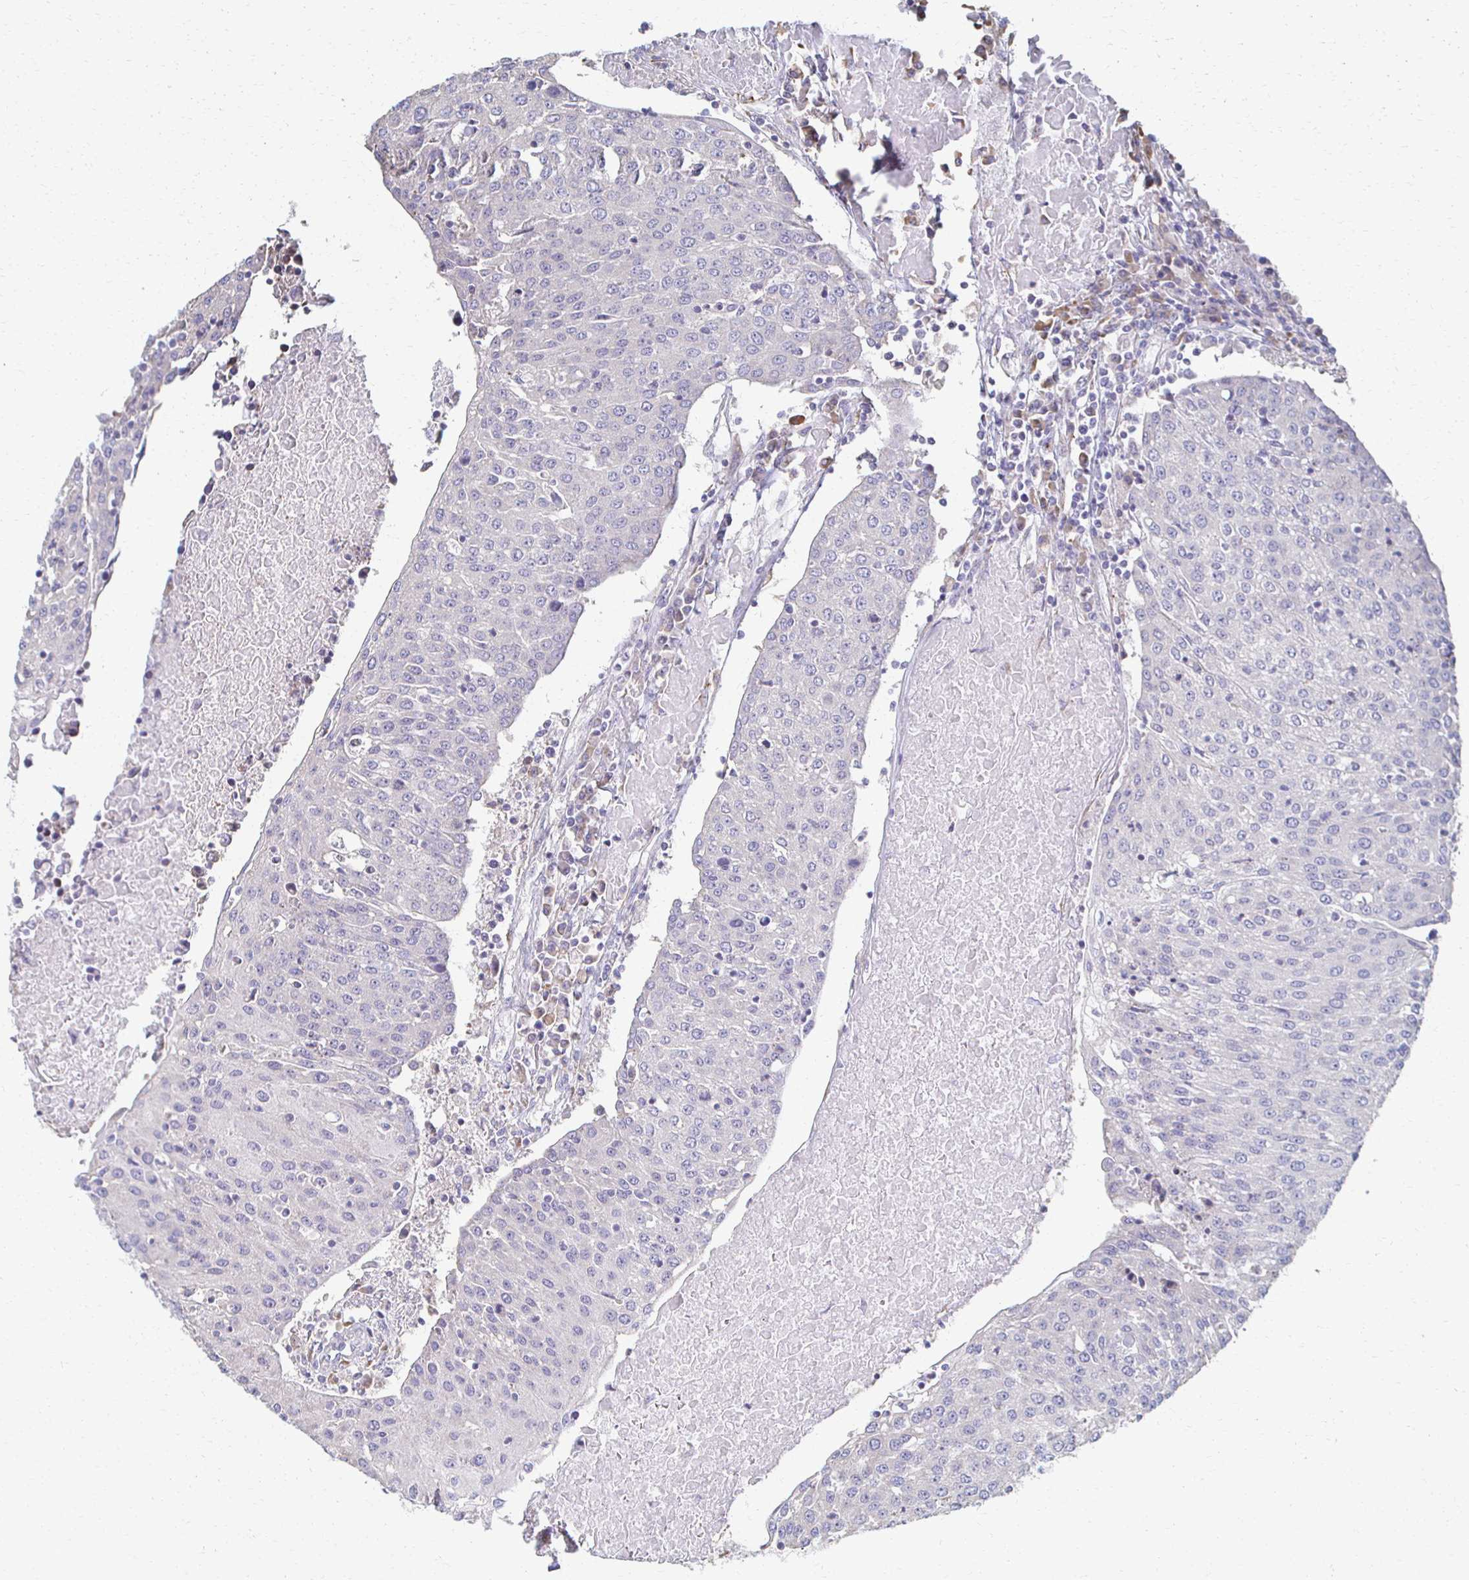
{"staining": {"intensity": "negative", "quantity": "none", "location": "none"}, "tissue": "urothelial cancer", "cell_type": "Tumor cells", "image_type": "cancer", "snomed": [{"axis": "morphology", "description": "Urothelial carcinoma, High grade"}, {"axis": "topography", "description": "Urinary bladder"}], "caption": "DAB immunohistochemical staining of human urothelial cancer reveals no significant positivity in tumor cells.", "gene": "ATP1A3", "patient": {"sex": "female", "age": 85}}